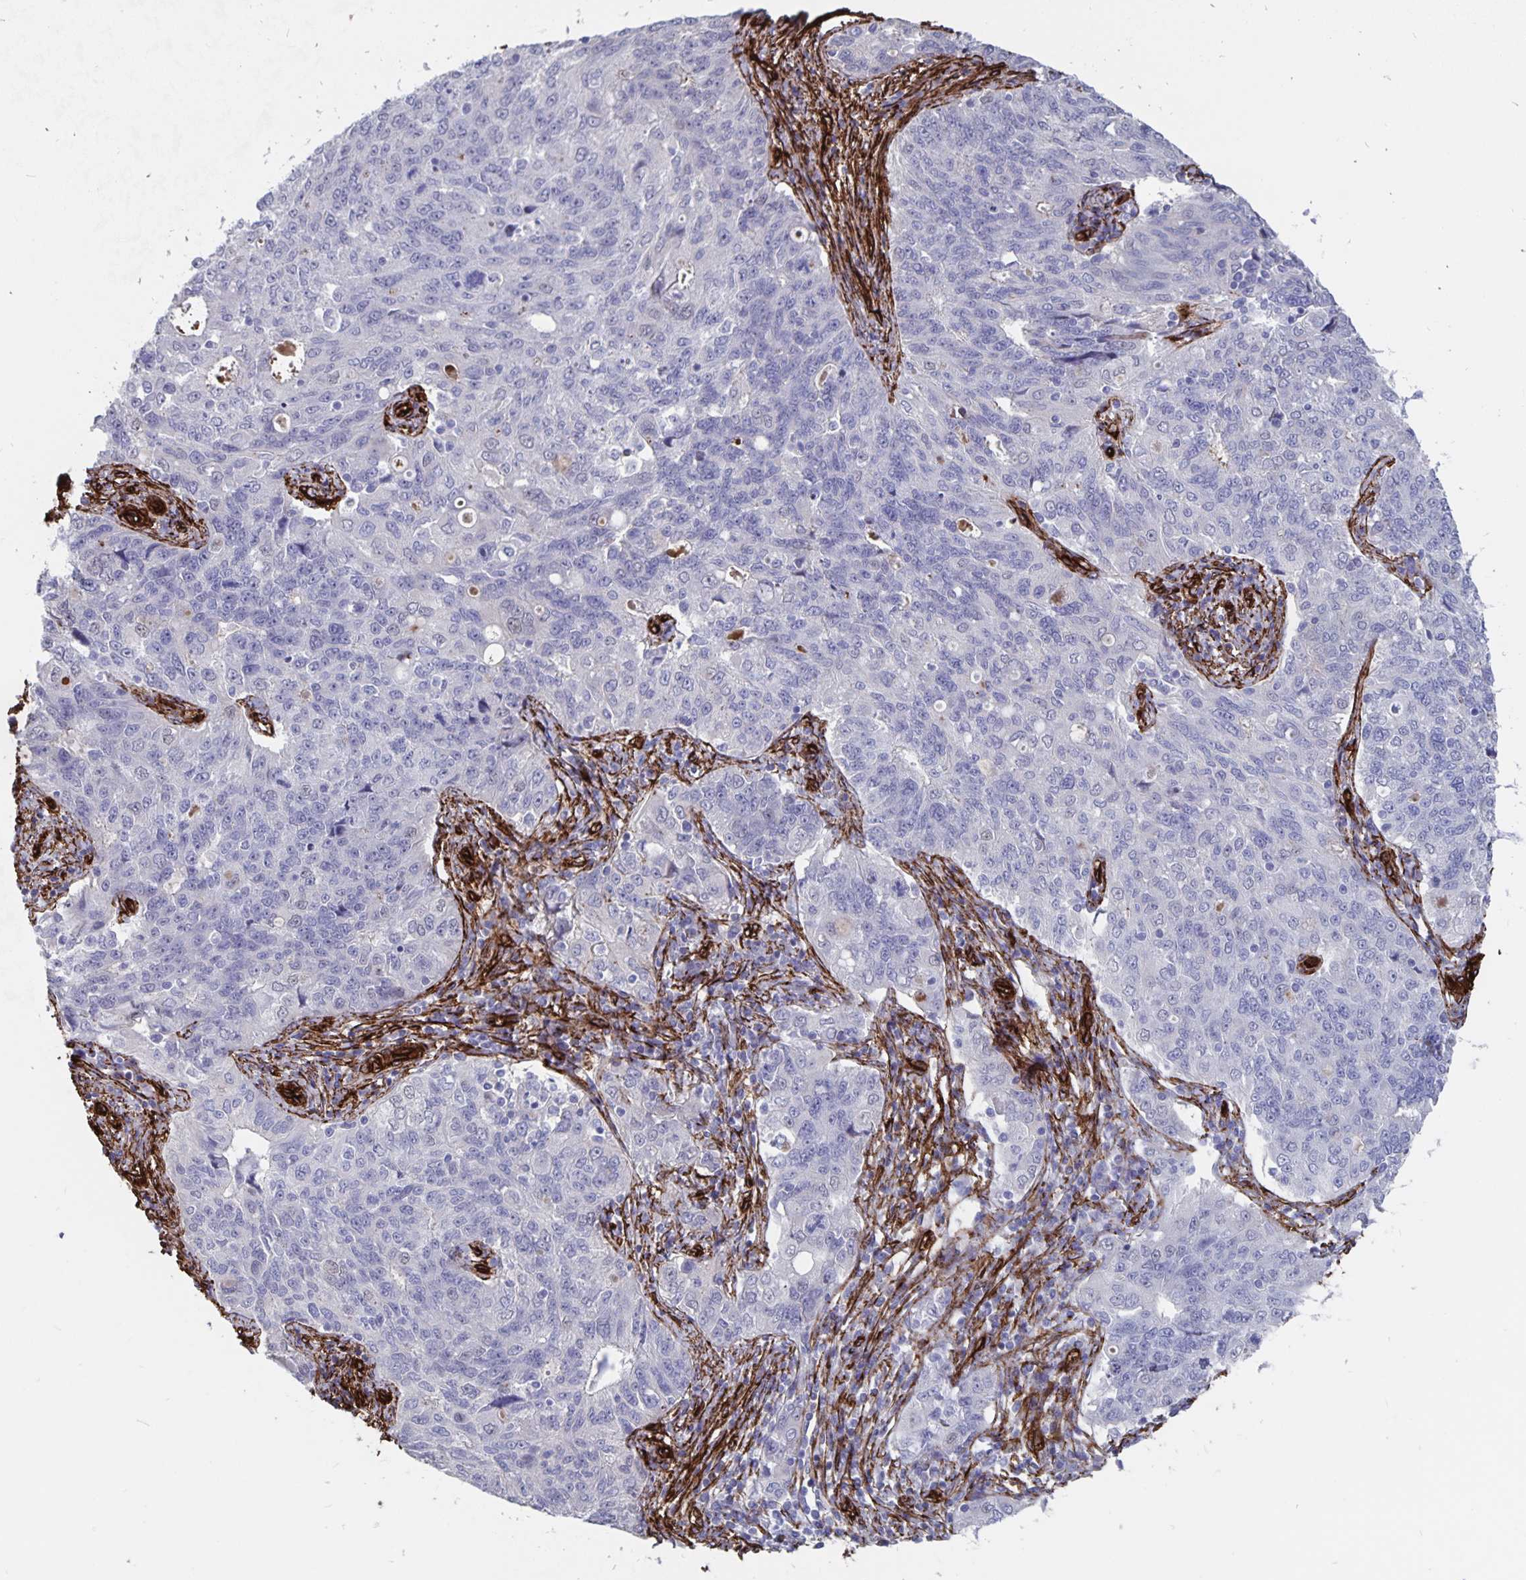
{"staining": {"intensity": "negative", "quantity": "none", "location": "none"}, "tissue": "endometrial cancer", "cell_type": "Tumor cells", "image_type": "cancer", "snomed": [{"axis": "morphology", "description": "Adenocarcinoma, NOS"}, {"axis": "topography", "description": "Endometrium"}], "caption": "A high-resolution photomicrograph shows immunohistochemistry staining of adenocarcinoma (endometrial), which reveals no significant positivity in tumor cells.", "gene": "DCHS2", "patient": {"sex": "female", "age": 43}}